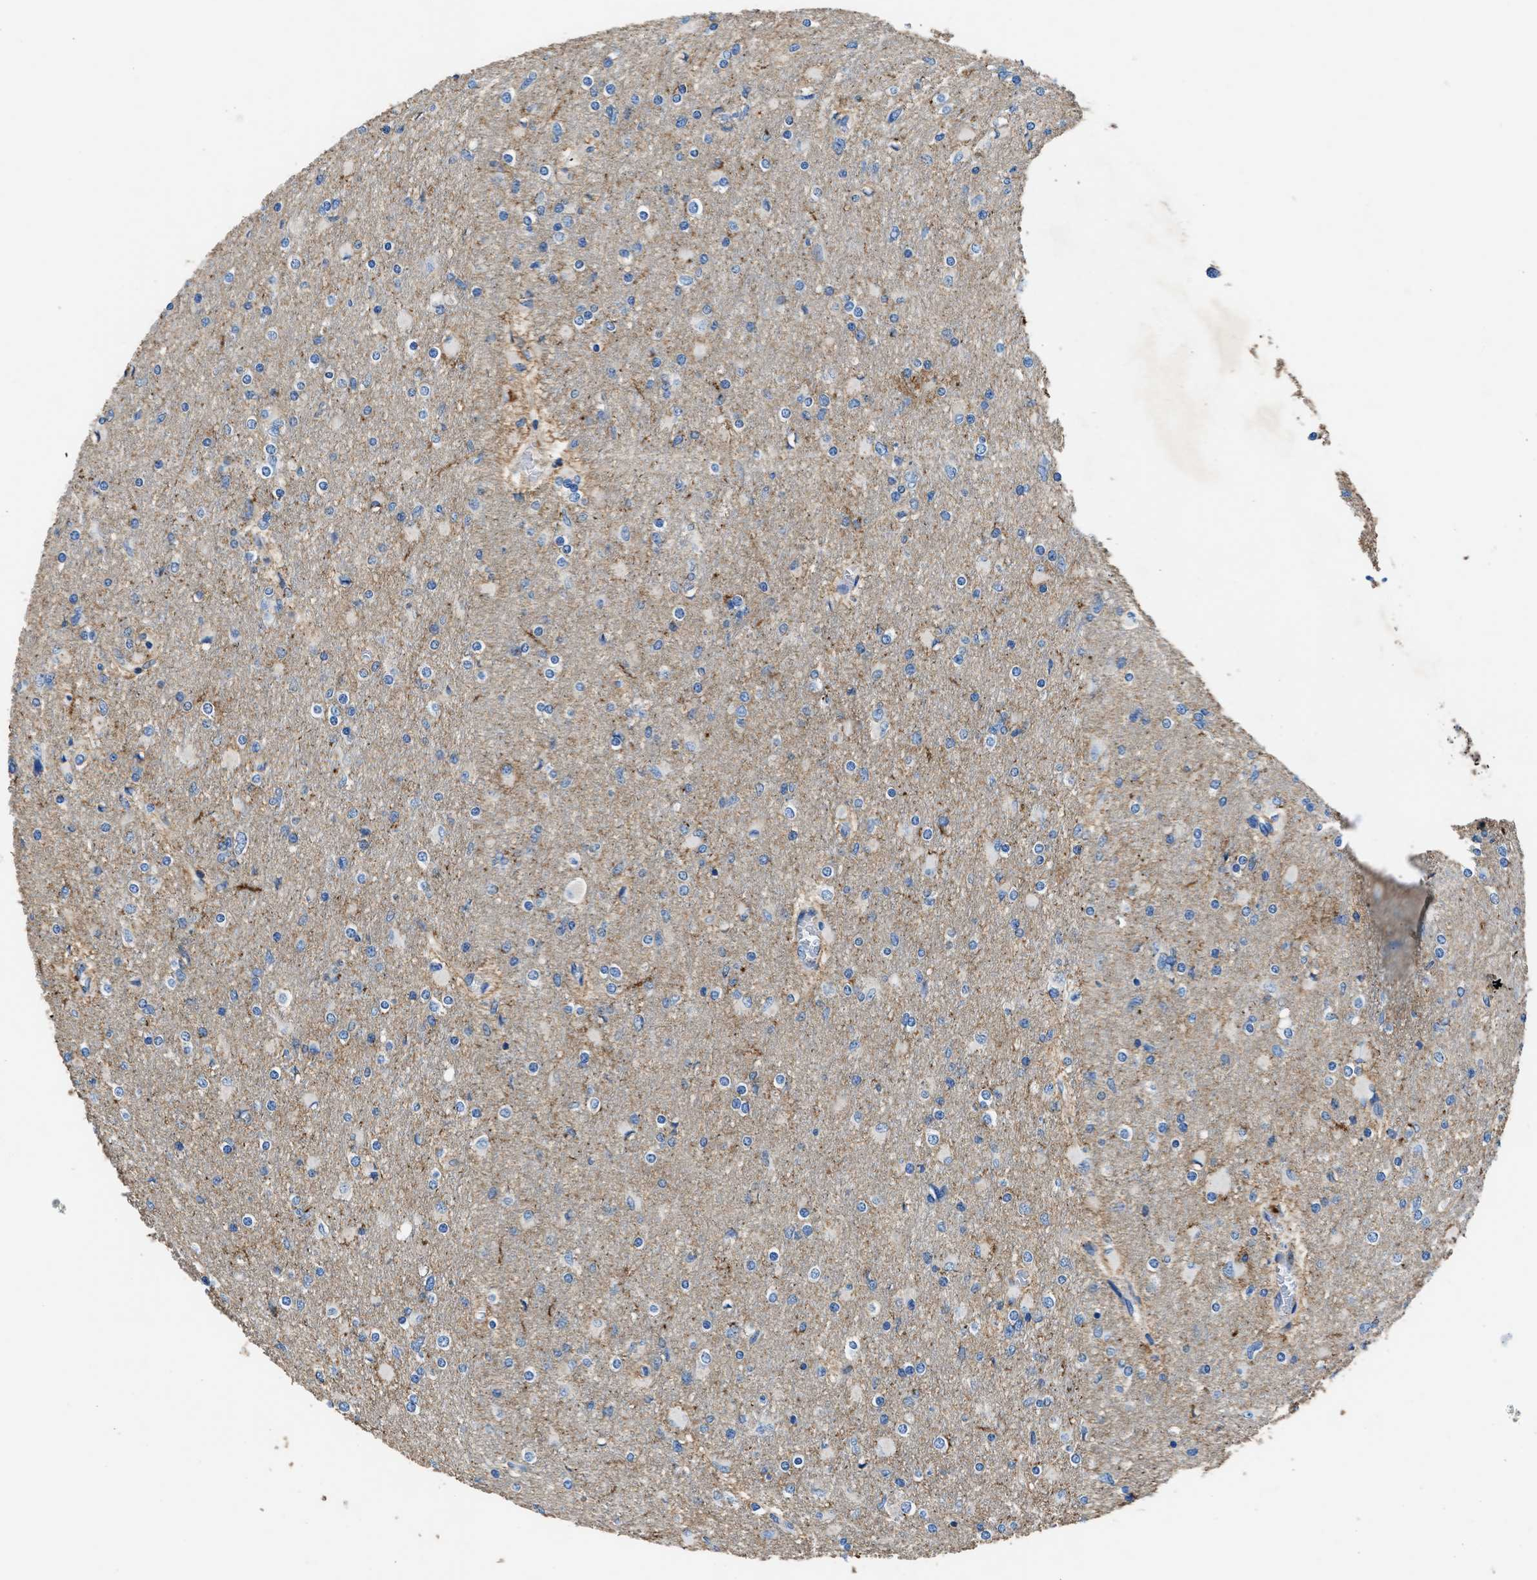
{"staining": {"intensity": "weak", "quantity": "<25%", "location": "cytoplasmic/membranous"}, "tissue": "glioma", "cell_type": "Tumor cells", "image_type": "cancer", "snomed": [{"axis": "morphology", "description": "Glioma, malignant, High grade"}, {"axis": "topography", "description": "Cerebral cortex"}], "caption": "Histopathology image shows no significant protein positivity in tumor cells of glioma. The staining is performed using DAB (3,3'-diaminobenzidine) brown chromogen with nuclei counter-stained in using hematoxylin.", "gene": "KCNQ4", "patient": {"sex": "female", "age": 36}}